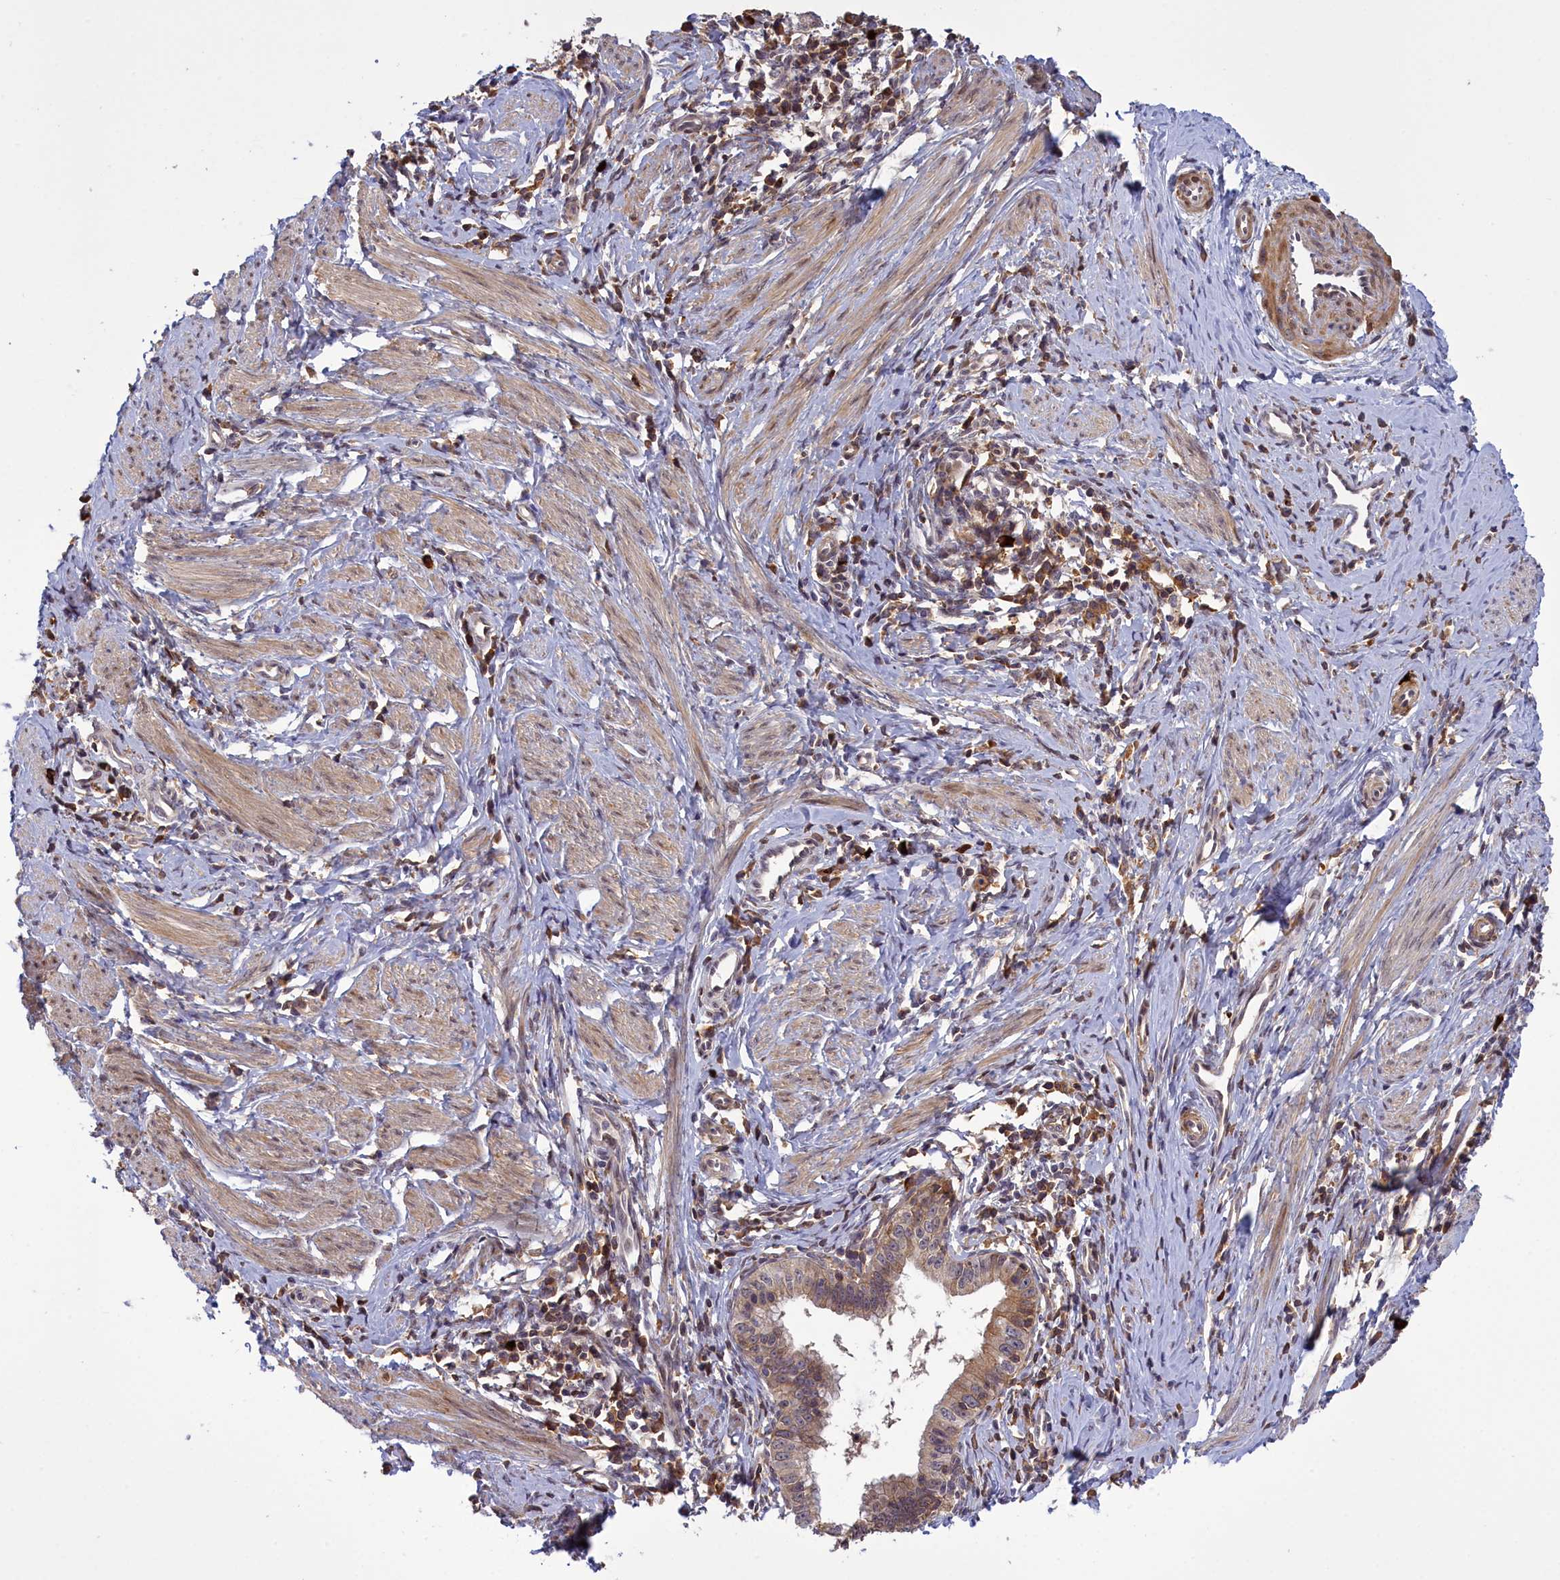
{"staining": {"intensity": "moderate", "quantity": "25%-75%", "location": "cytoplasmic/membranous"}, "tissue": "cervical cancer", "cell_type": "Tumor cells", "image_type": "cancer", "snomed": [{"axis": "morphology", "description": "Adenocarcinoma, NOS"}, {"axis": "topography", "description": "Cervix"}], "caption": "Brown immunohistochemical staining in human cervical cancer demonstrates moderate cytoplasmic/membranous staining in about 25%-75% of tumor cells. The staining was performed using DAB to visualize the protein expression in brown, while the nuclei were stained in blue with hematoxylin (Magnification: 20x).", "gene": "RRAD", "patient": {"sex": "female", "age": 36}}